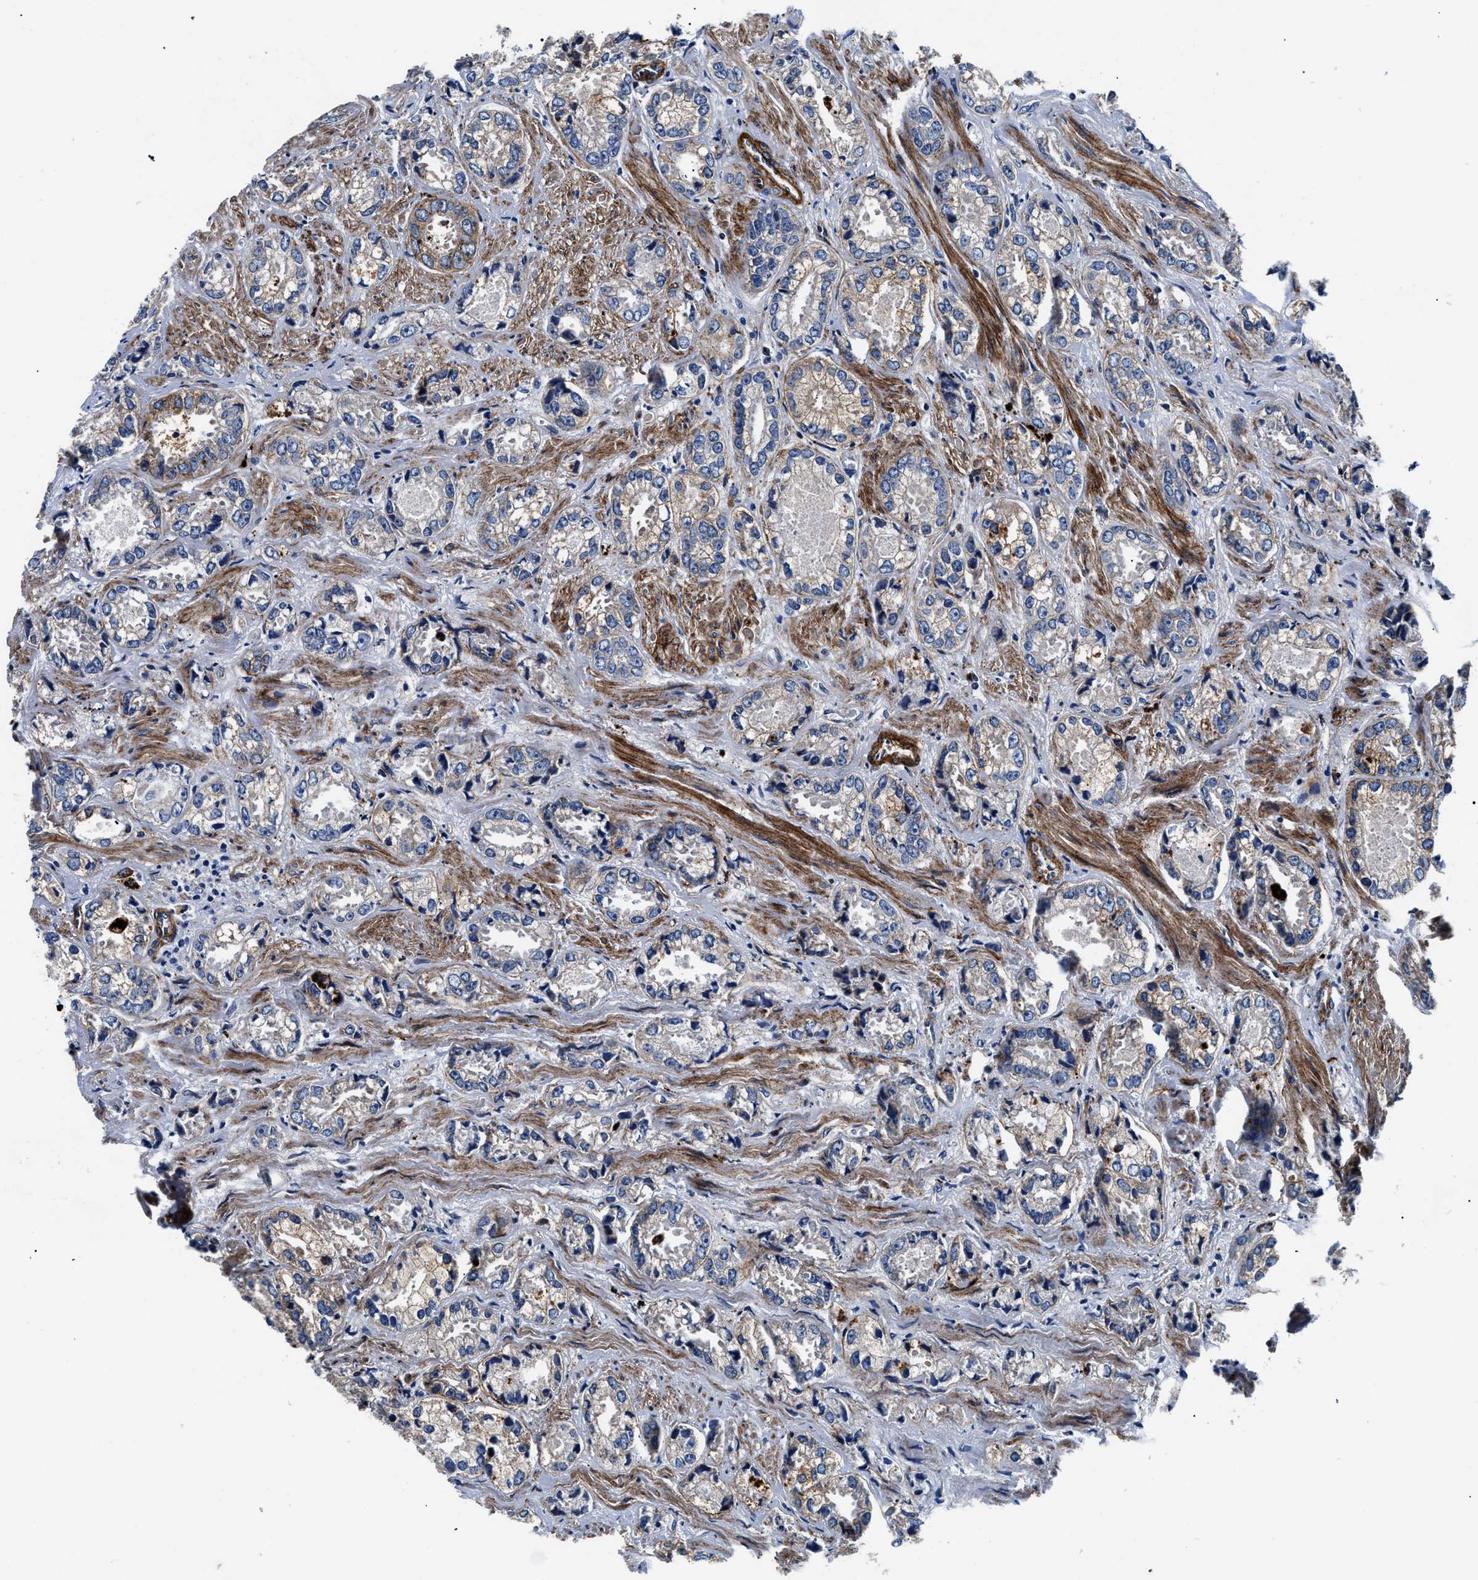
{"staining": {"intensity": "moderate", "quantity": "<25%", "location": "cytoplasmic/membranous"}, "tissue": "prostate cancer", "cell_type": "Tumor cells", "image_type": "cancer", "snomed": [{"axis": "morphology", "description": "Adenocarcinoma, High grade"}, {"axis": "topography", "description": "Prostate"}], "caption": "Immunohistochemical staining of high-grade adenocarcinoma (prostate) demonstrates low levels of moderate cytoplasmic/membranous staining in approximately <25% of tumor cells. (DAB IHC with brightfield microscopy, high magnification).", "gene": "DAG1", "patient": {"sex": "male", "age": 61}}